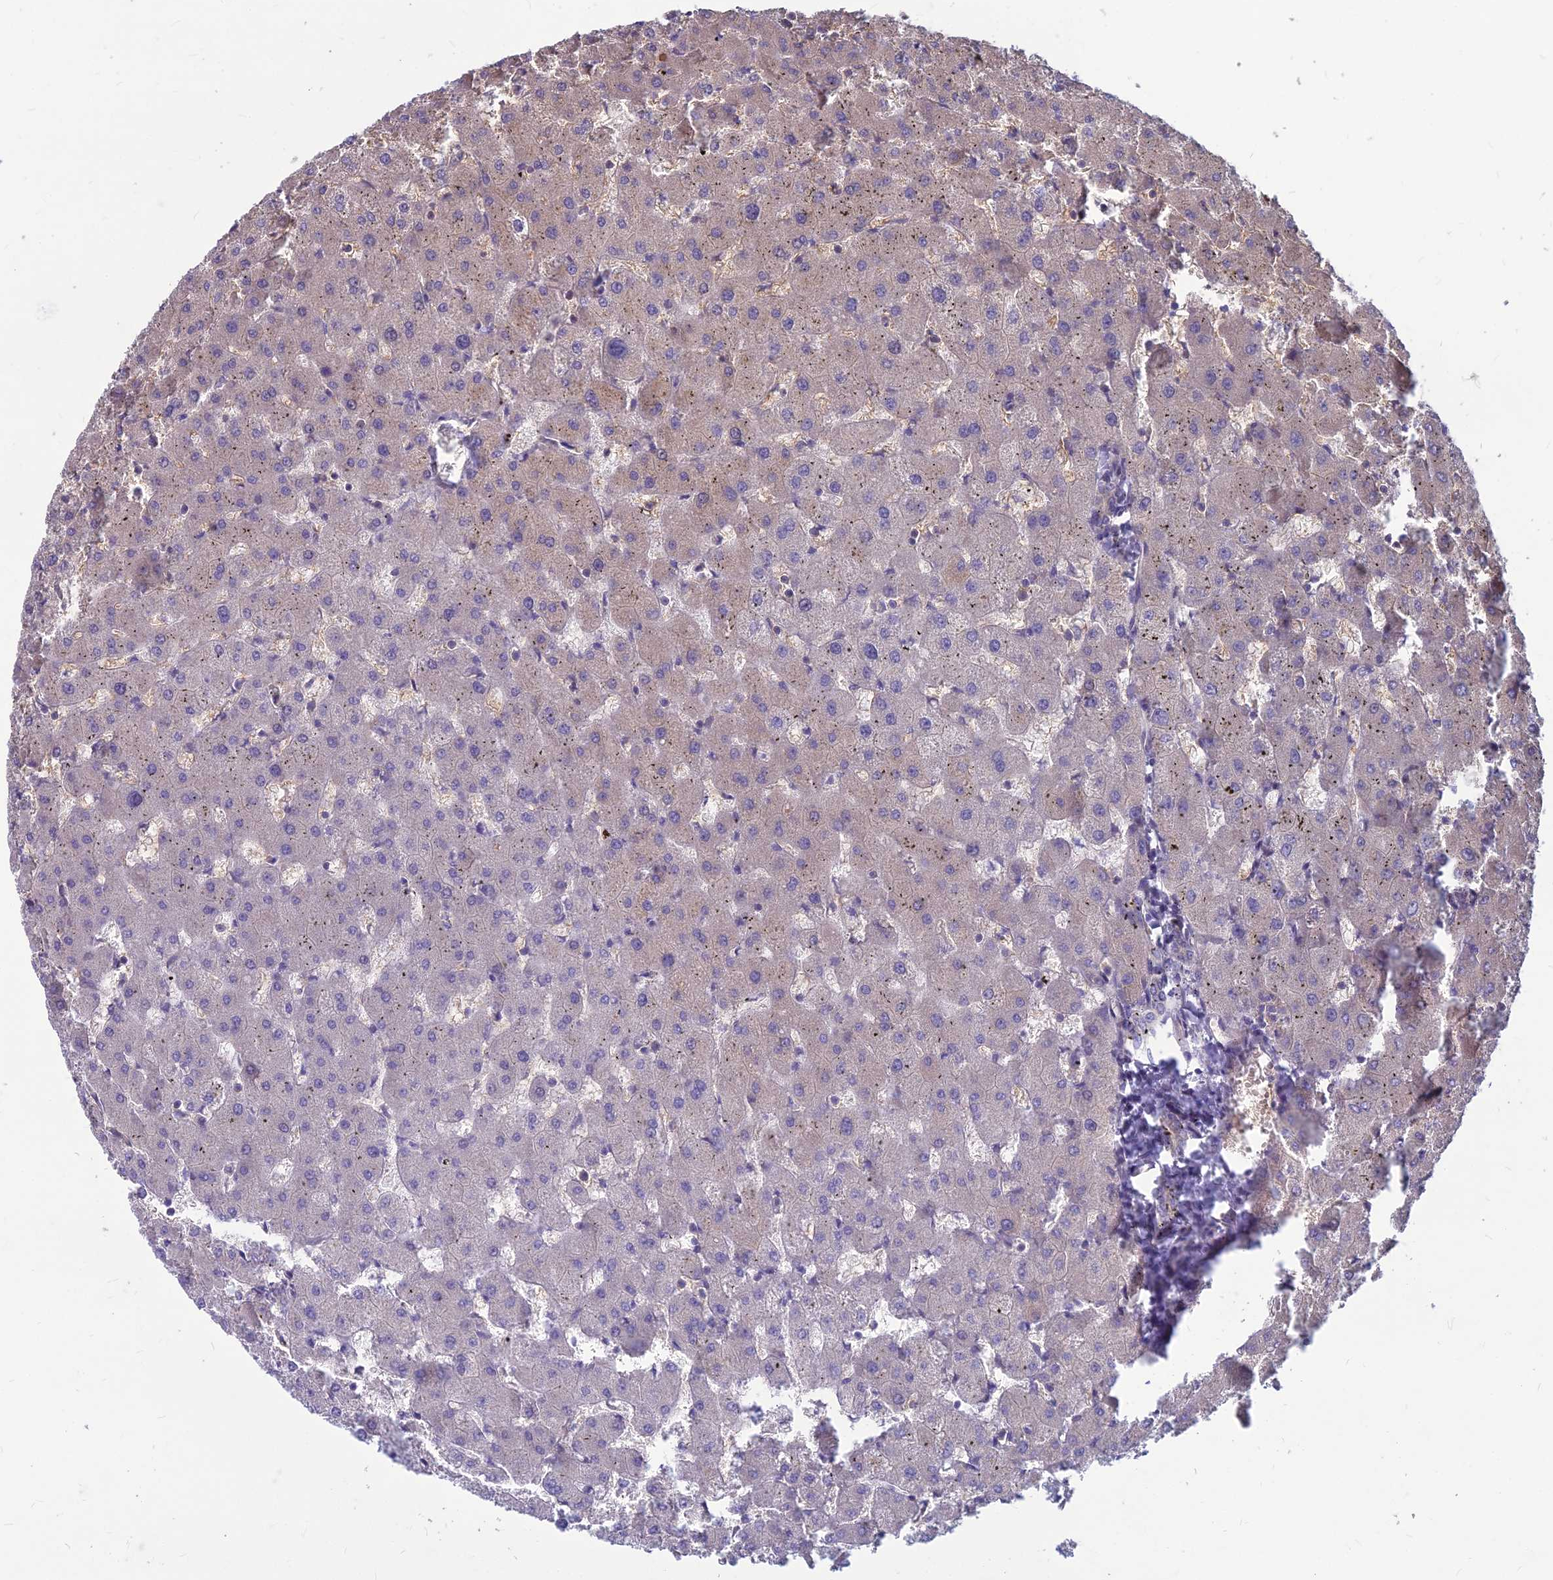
{"staining": {"intensity": "negative", "quantity": "none", "location": "none"}, "tissue": "liver", "cell_type": "Cholangiocytes", "image_type": "normal", "snomed": [{"axis": "morphology", "description": "Normal tissue, NOS"}, {"axis": "topography", "description": "Liver"}], "caption": "Immunohistochemistry (IHC) micrograph of normal liver stained for a protein (brown), which shows no positivity in cholangiocytes.", "gene": "MFSD8", "patient": {"sex": "female", "age": 63}}